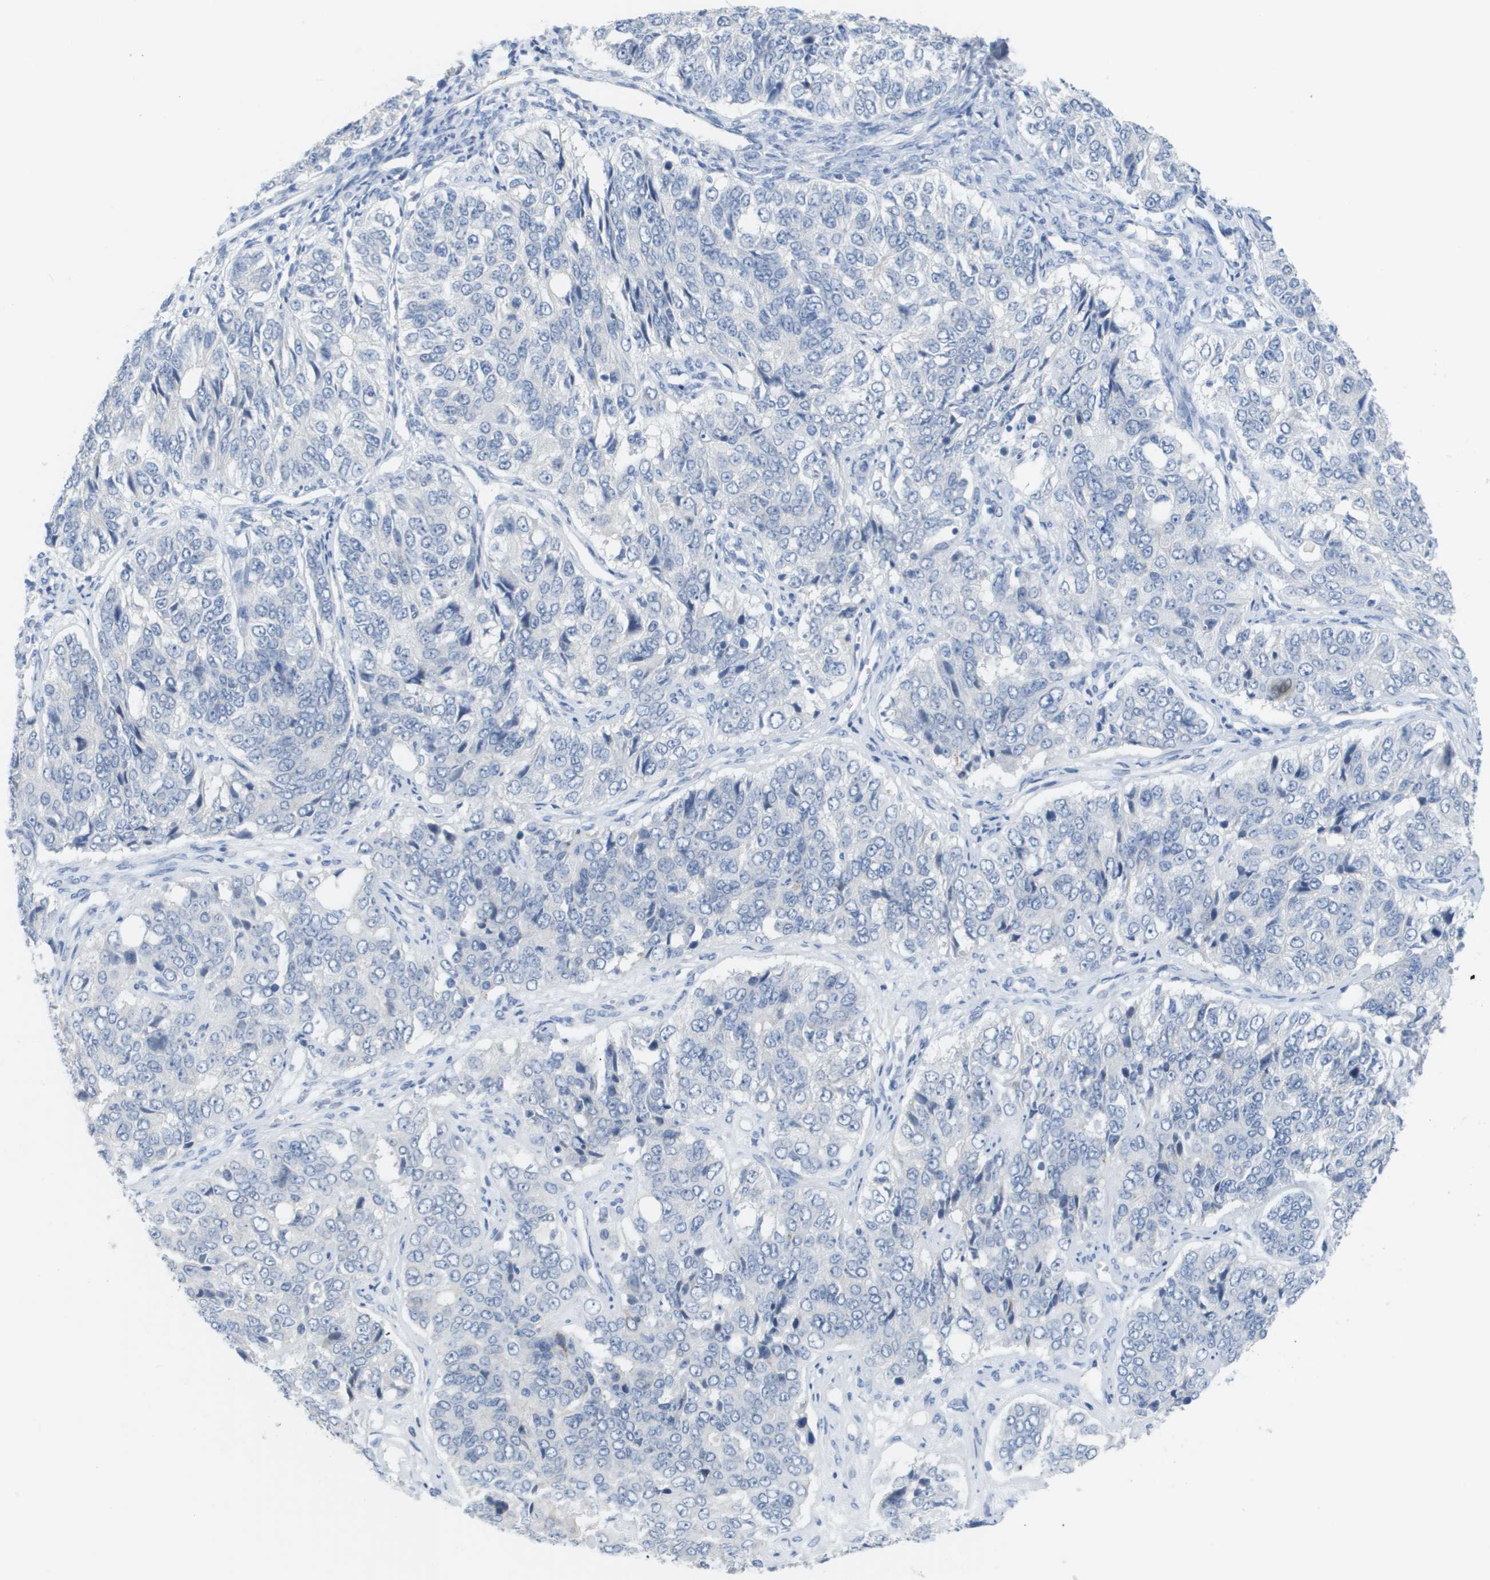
{"staining": {"intensity": "negative", "quantity": "none", "location": "none"}, "tissue": "ovarian cancer", "cell_type": "Tumor cells", "image_type": "cancer", "snomed": [{"axis": "morphology", "description": "Carcinoma, endometroid"}, {"axis": "topography", "description": "Ovary"}], "caption": "Immunohistochemistry micrograph of neoplastic tissue: human ovarian endometroid carcinoma stained with DAB (3,3'-diaminobenzidine) displays no significant protein staining in tumor cells.", "gene": "PDE4A", "patient": {"sex": "female", "age": 51}}